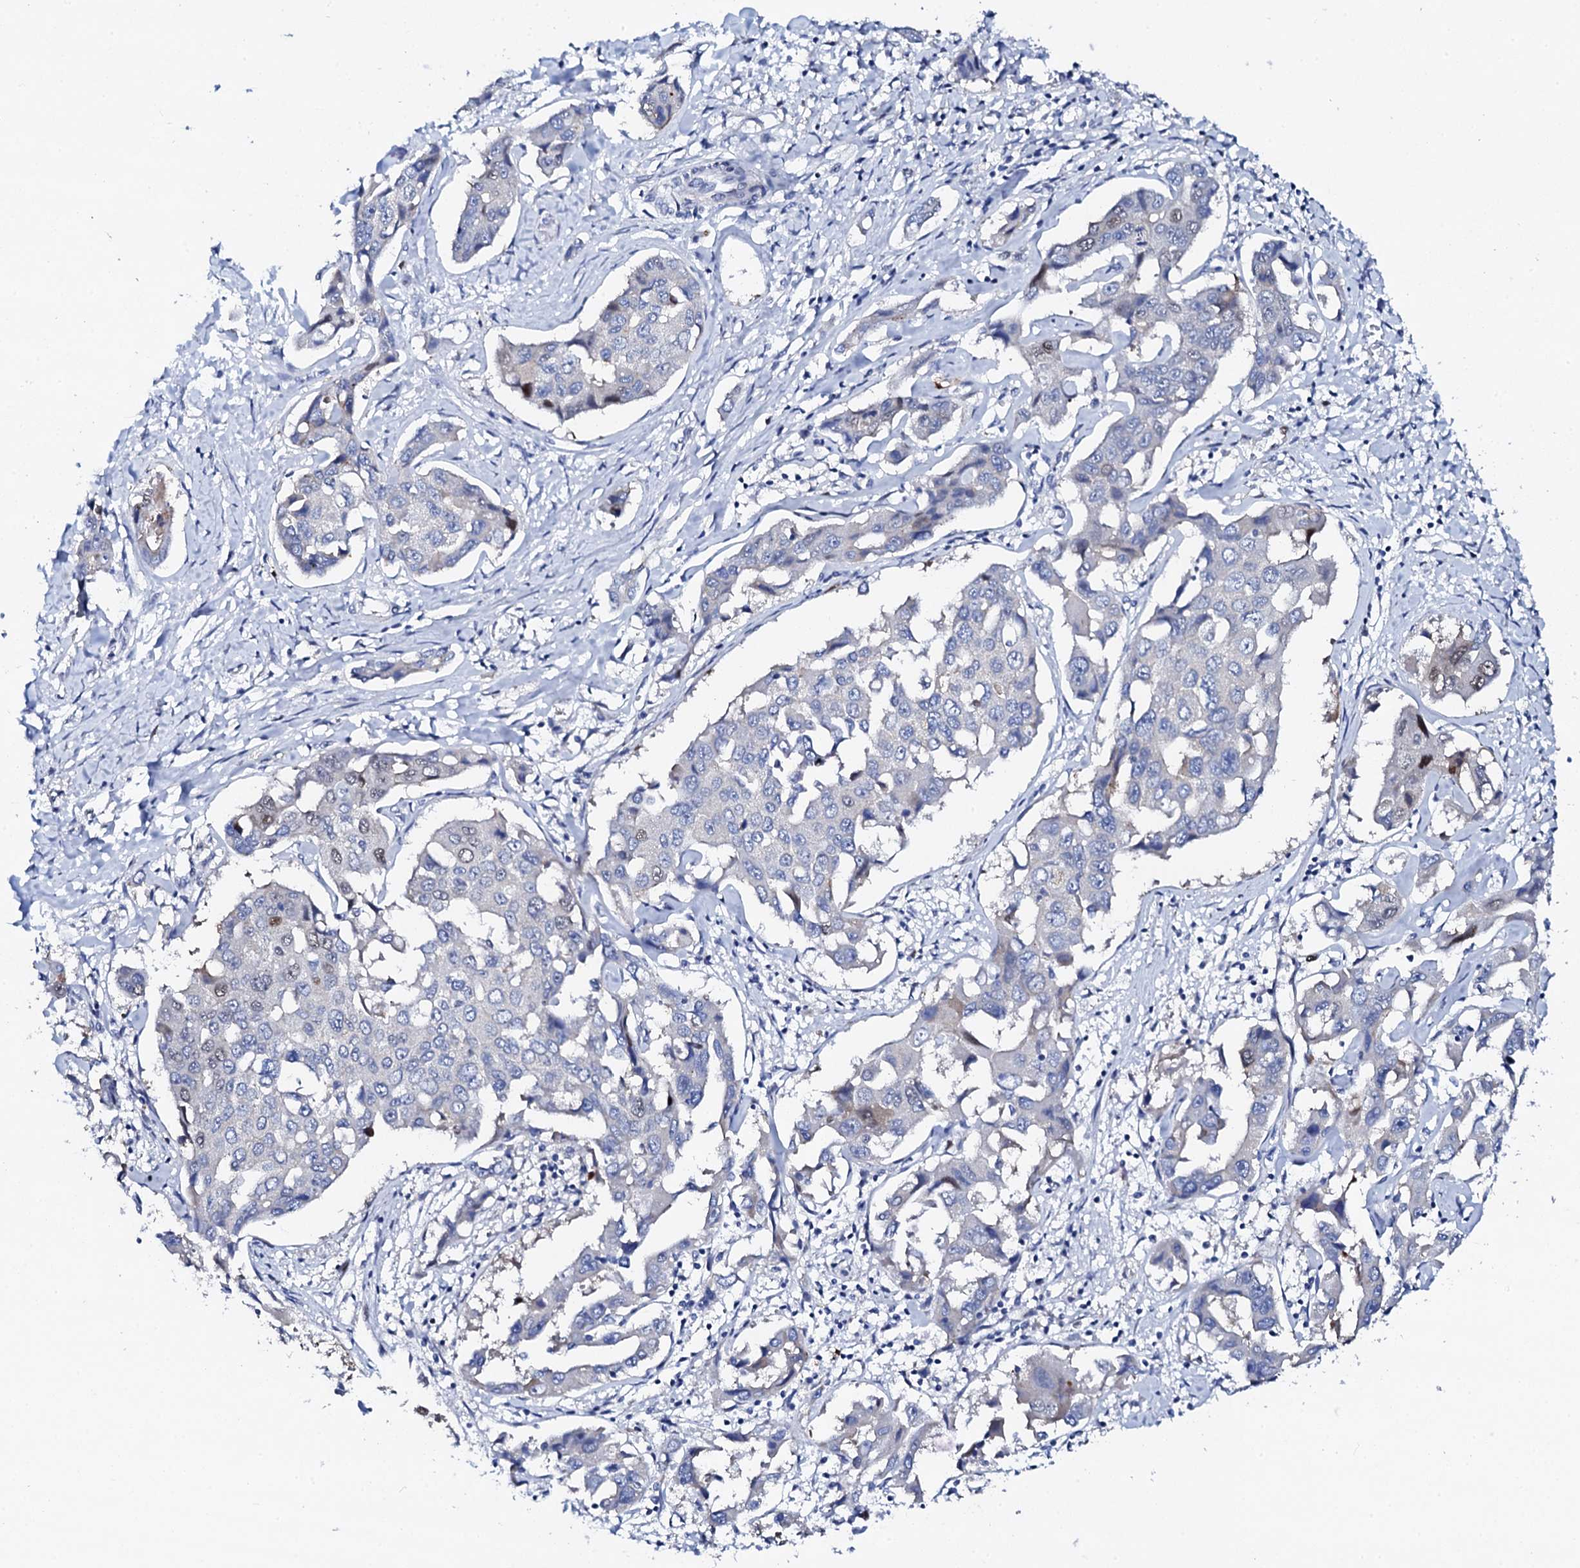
{"staining": {"intensity": "negative", "quantity": "none", "location": "none"}, "tissue": "liver cancer", "cell_type": "Tumor cells", "image_type": "cancer", "snomed": [{"axis": "morphology", "description": "Cholangiocarcinoma"}, {"axis": "topography", "description": "Liver"}], "caption": "Liver cancer was stained to show a protein in brown. There is no significant staining in tumor cells.", "gene": "NUDT13", "patient": {"sex": "male", "age": 59}}